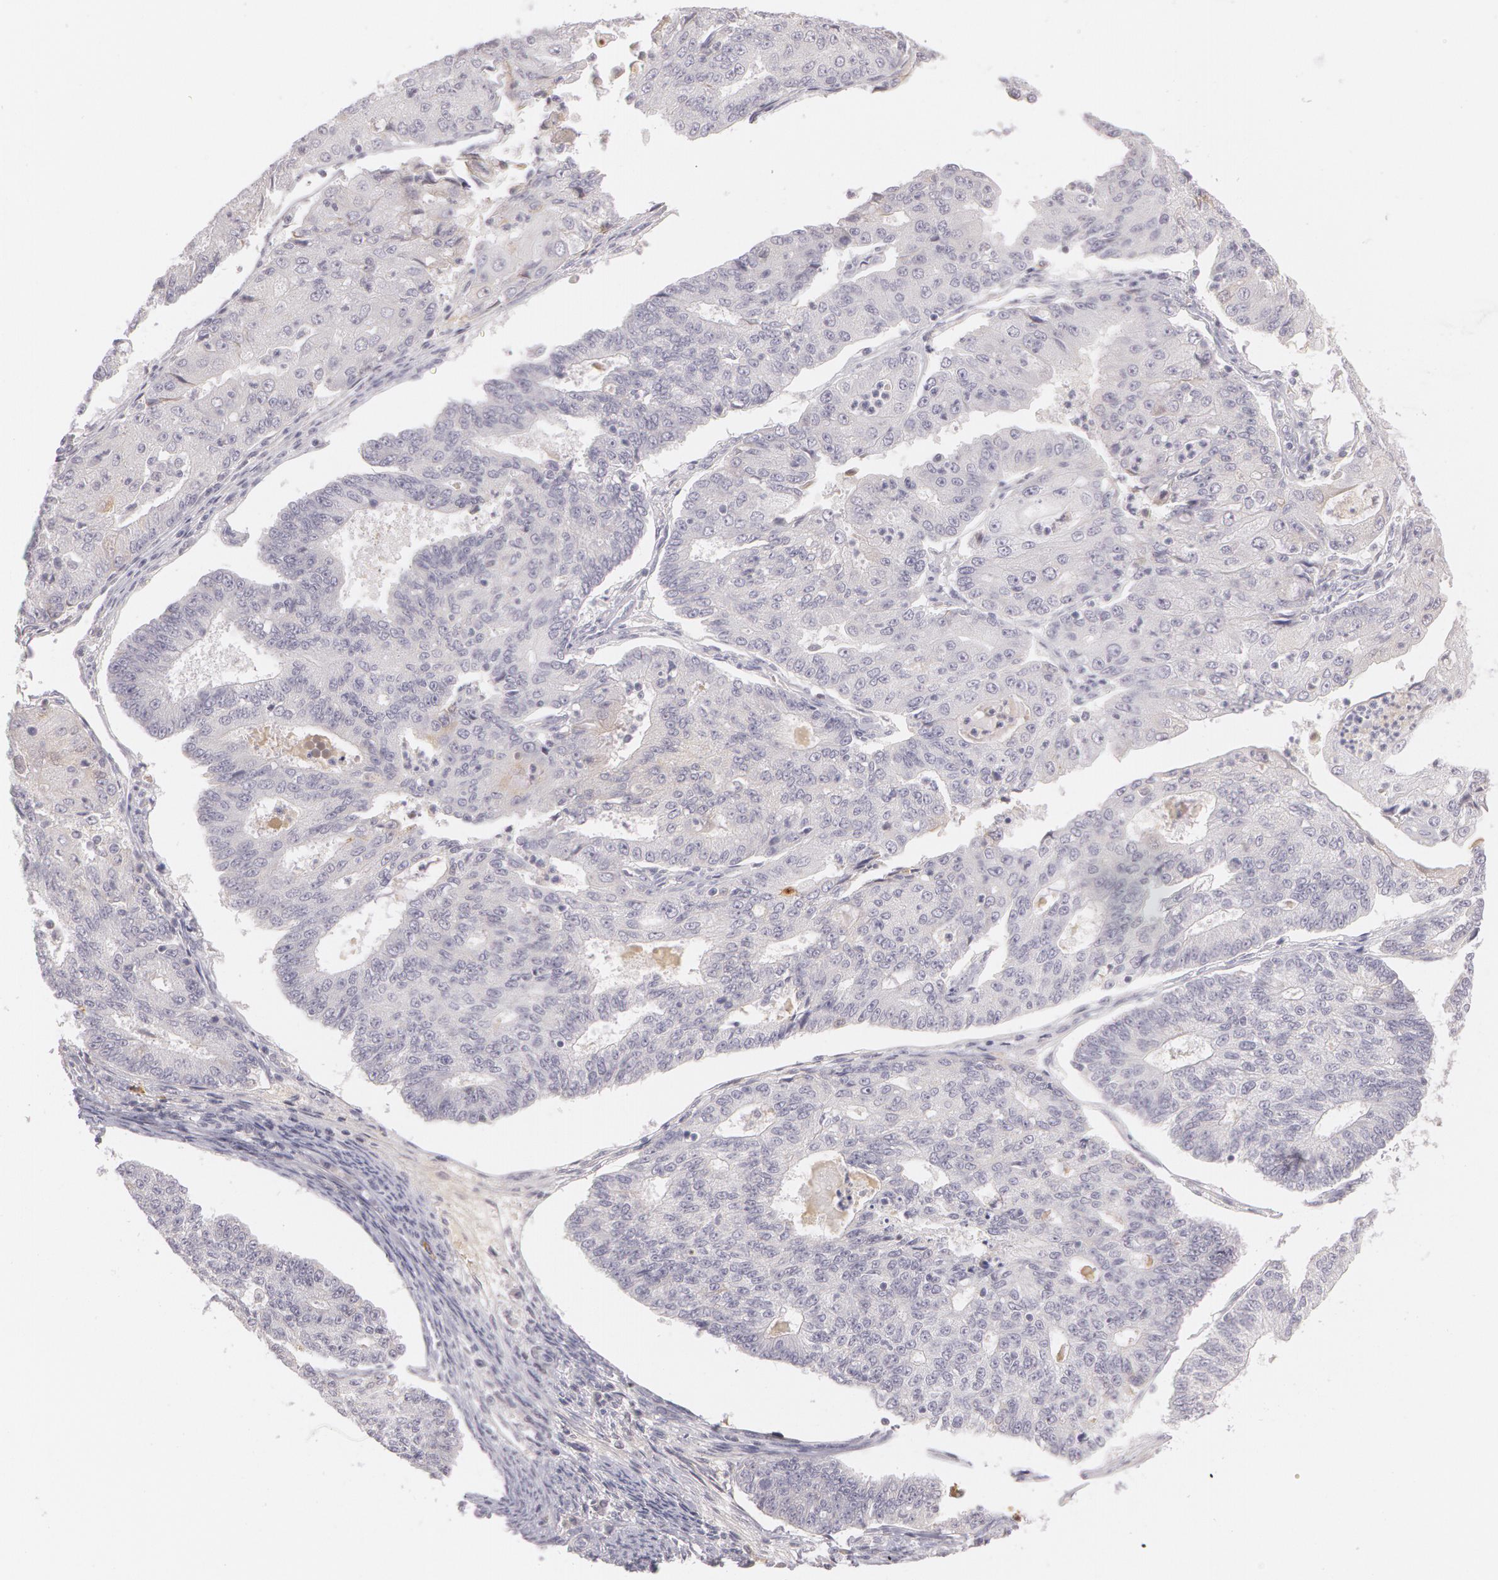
{"staining": {"intensity": "negative", "quantity": "none", "location": "none"}, "tissue": "endometrial cancer", "cell_type": "Tumor cells", "image_type": "cancer", "snomed": [{"axis": "morphology", "description": "Adenocarcinoma, NOS"}, {"axis": "topography", "description": "Endometrium"}], "caption": "The photomicrograph reveals no significant expression in tumor cells of adenocarcinoma (endometrial).", "gene": "LBP", "patient": {"sex": "female", "age": 56}}